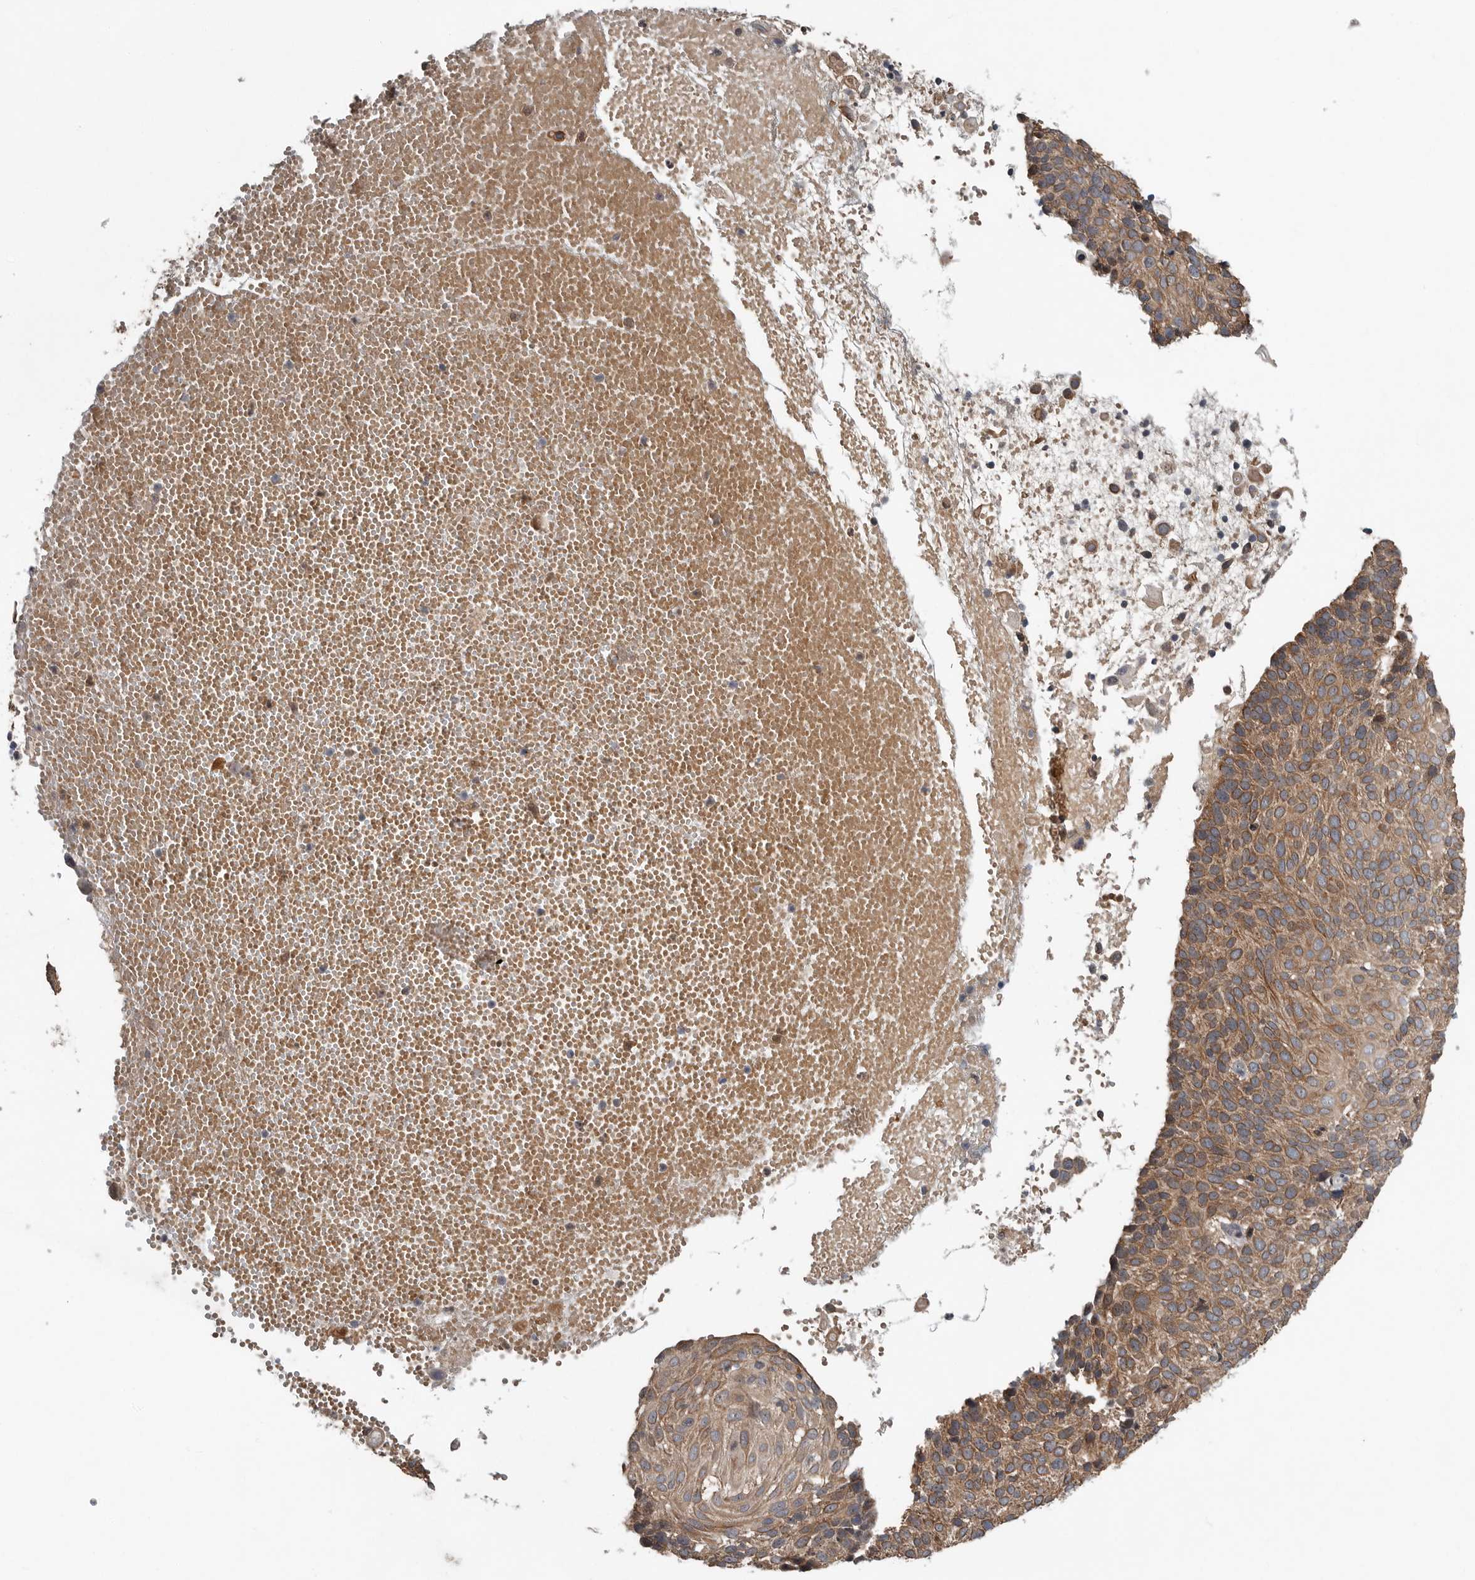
{"staining": {"intensity": "moderate", "quantity": ">75%", "location": "cytoplasmic/membranous"}, "tissue": "cervical cancer", "cell_type": "Tumor cells", "image_type": "cancer", "snomed": [{"axis": "morphology", "description": "Squamous cell carcinoma, NOS"}, {"axis": "topography", "description": "Cervix"}], "caption": "This image displays cervical cancer (squamous cell carcinoma) stained with IHC to label a protein in brown. The cytoplasmic/membranous of tumor cells show moderate positivity for the protein. Nuclei are counter-stained blue.", "gene": "SCP2", "patient": {"sex": "female", "age": 74}}